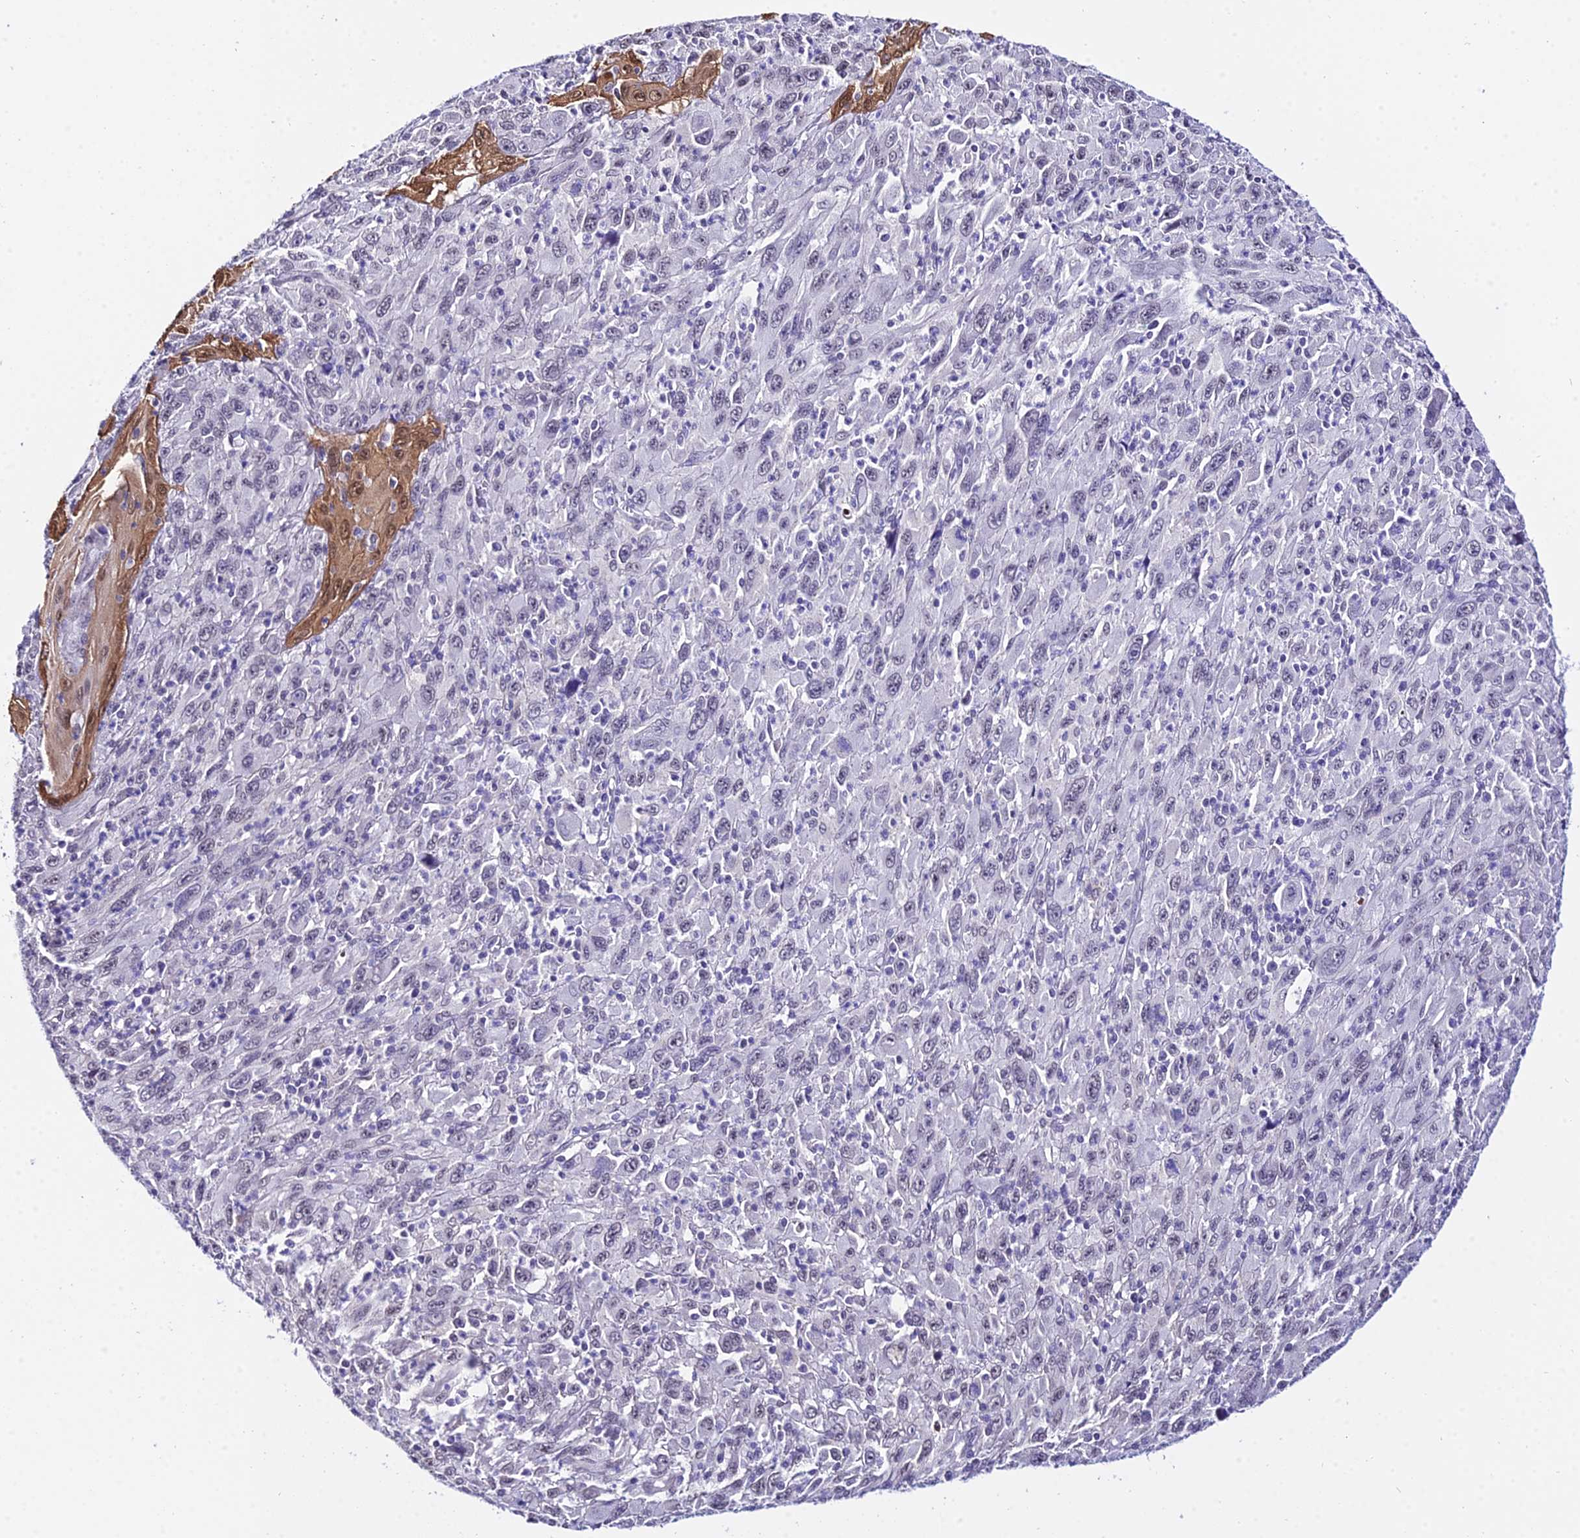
{"staining": {"intensity": "weak", "quantity": "<25%", "location": "nuclear"}, "tissue": "melanoma", "cell_type": "Tumor cells", "image_type": "cancer", "snomed": [{"axis": "morphology", "description": "Malignant melanoma, Metastatic site"}, {"axis": "topography", "description": "Skin"}], "caption": "High power microscopy histopathology image of an immunohistochemistry (IHC) image of malignant melanoma (metastatic site), revealing no significant positivity in tumor cells.", "gene": "POLR2I", "patient": {"sex": "female", "age": 56}}